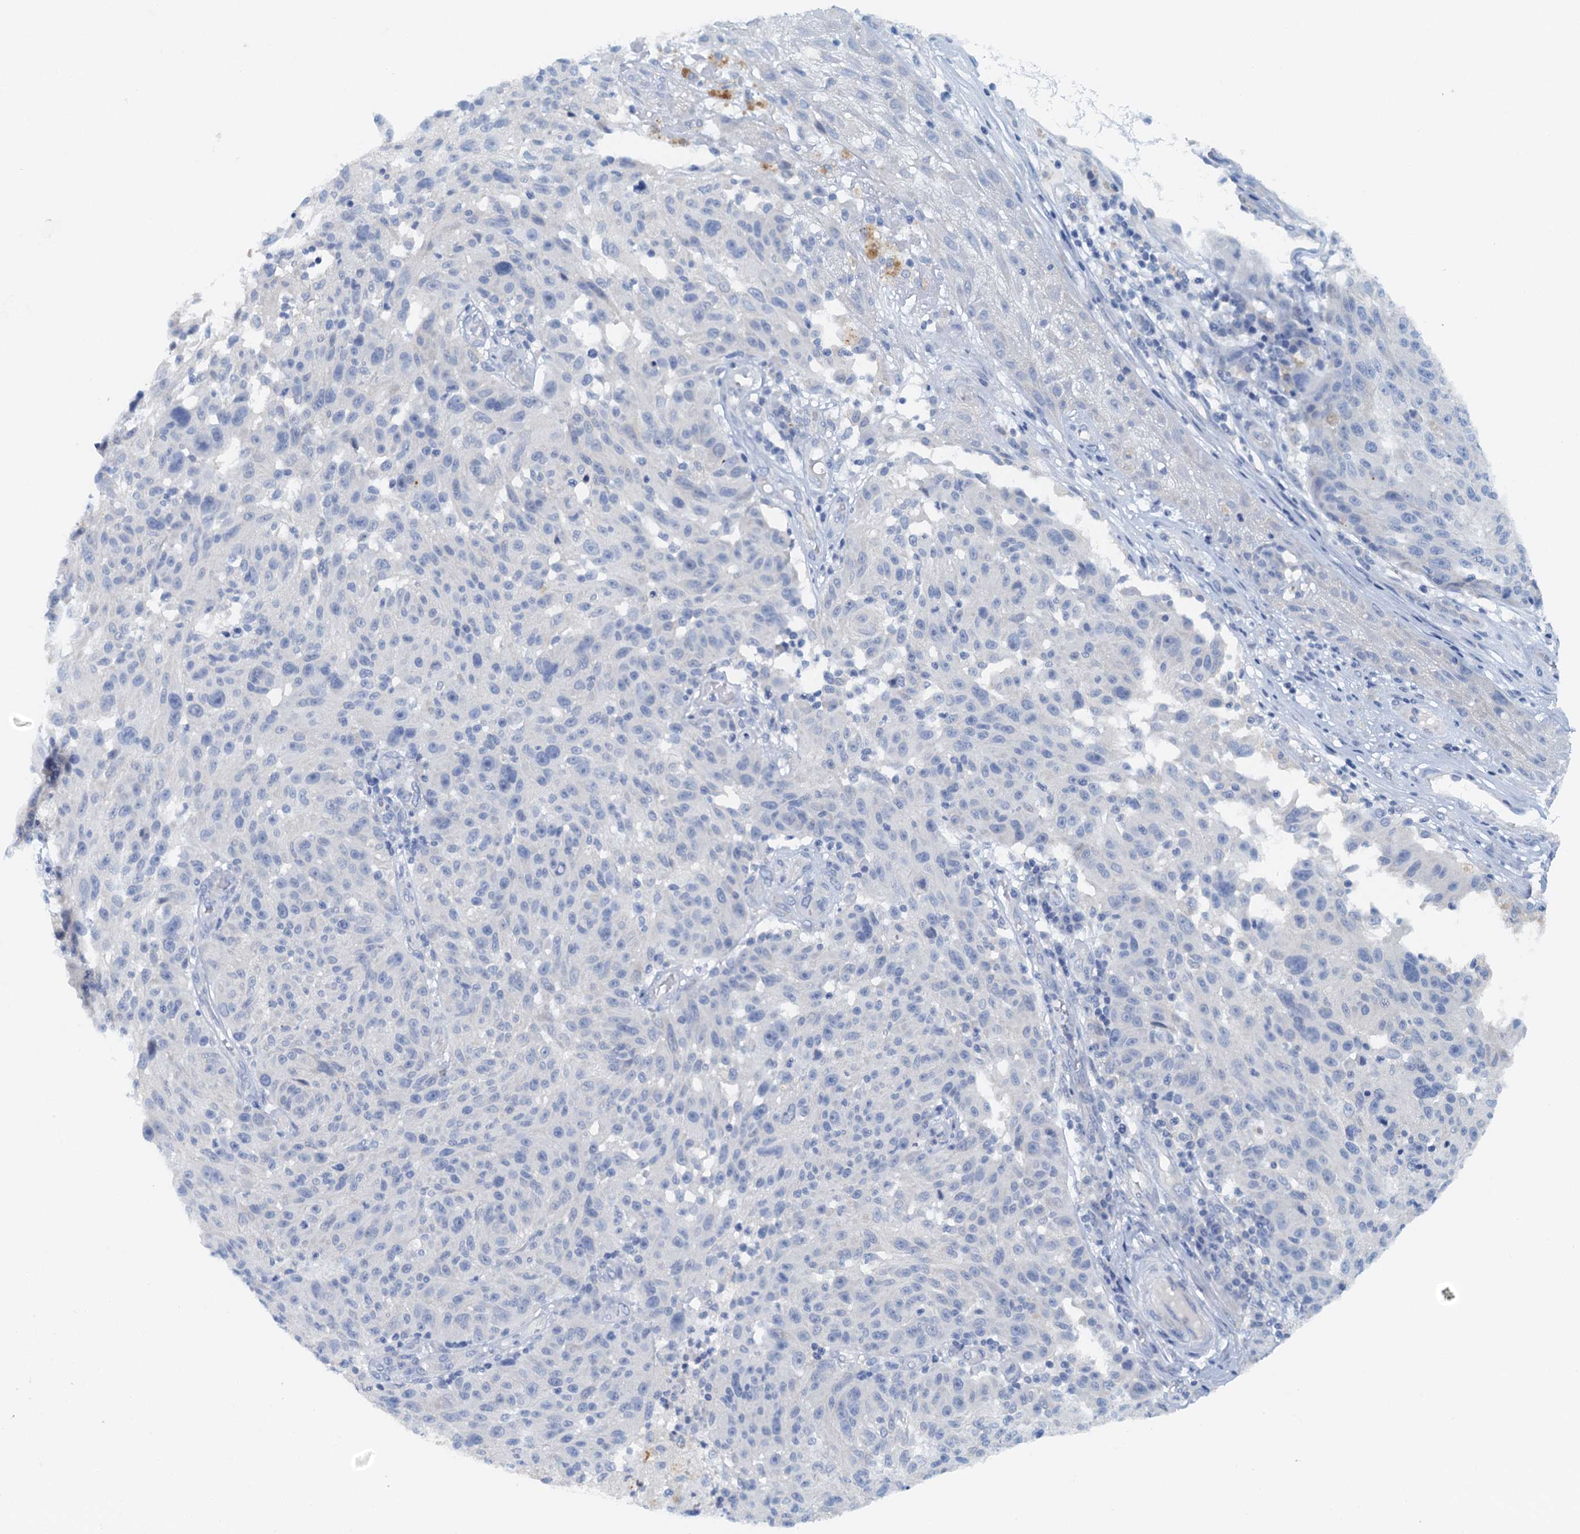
{"staining": {"intensity": "negative", "quantity": "none", "location": "none"}, "tissue": "melanoma", "cell_type": "Tumor cells", "image_type": "cancer", "snomed": [{"axis": "morphology", "description": "Malignant melanoma, NOS"}, {"axis": "topography", "description": "Skin"}], "caption": "Tumor cells are negative for protein expression in human melanoma.", "gene": "DTD1", "patient": {"sex": "male", "age": 53}}